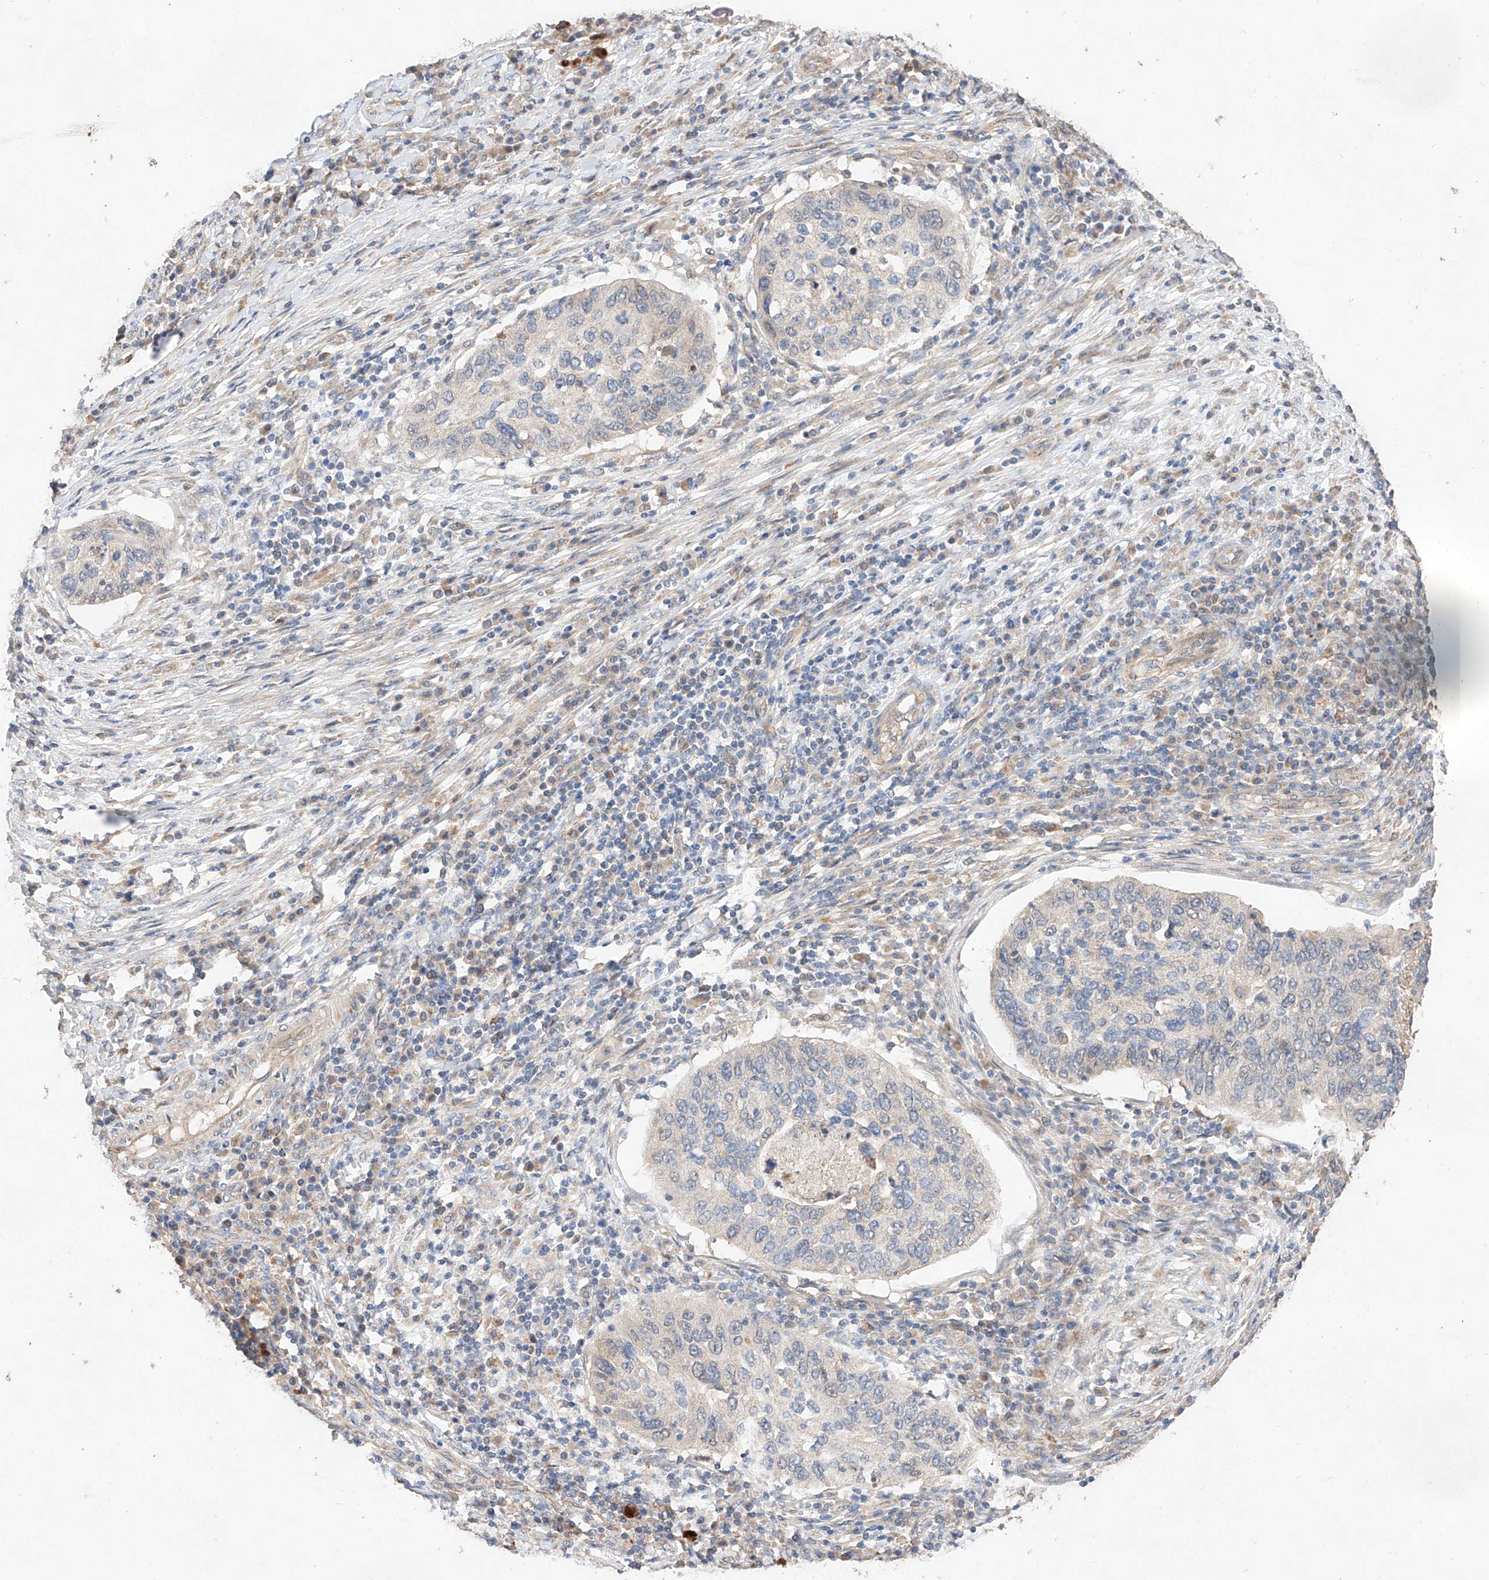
{"staining": {"intensity": "negative", "quantity": "none", "location": "none"}, "tissue": "cervical cancer", "cell_type": "Tumor cells", "image_type": "cancer", "snomed": [{"axis": "morphology", "description": "Squamous cell carcinoma, NOS"}, {"axis": "topography", "description": "Cervix"}], "caption": "The histopathology image exhibits no significant positivity in tumor cells of squamous cell carcinoma (cervical).", "gene": "C6orf62", "patient": {"sex": "female", "age": 38}}